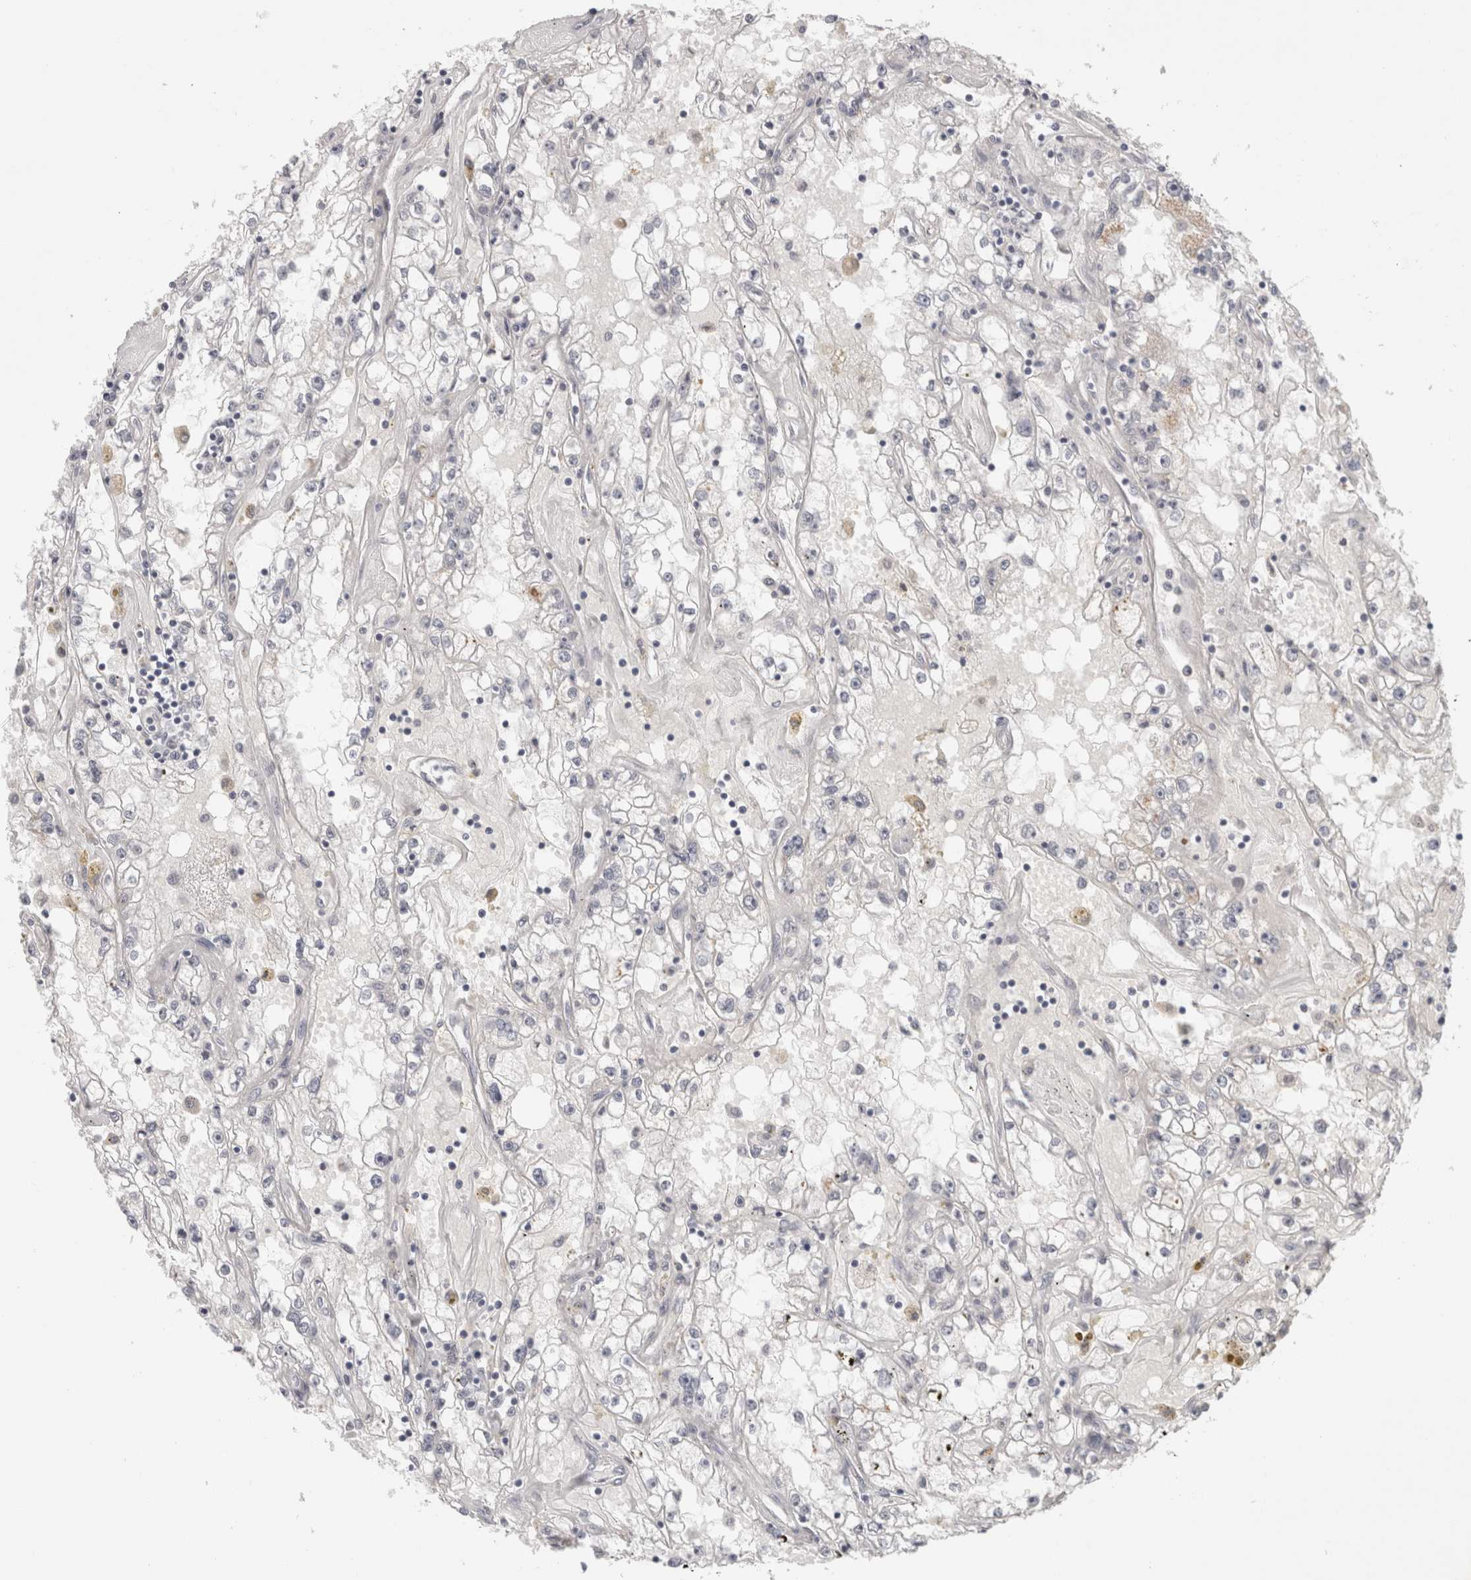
{"staining": {"intensity": "negative", "quantity": "none", "location": "none"}, "tissue": "renal cancer", "cell_type": "Tumor cells", "image_type": "cancer", "snomed": [{"axis": "morphology", "description": "Adenocarcinoma, NOS"}, {"axis": "topography", "description": "Kidney"}], "caption": "A high-resolution histopathology image shows immunohistochemistry (IHC) staining of renal cancer, which shows no significant positivity in tumor cells. Brightfield microscopy of immunohistochemistry (IHC) stained with DAB (brown) and hematoxylin (blue), captured at high magnification.", "gene": "ZNF830", "patient": {"sex": "male", "age": 56}}